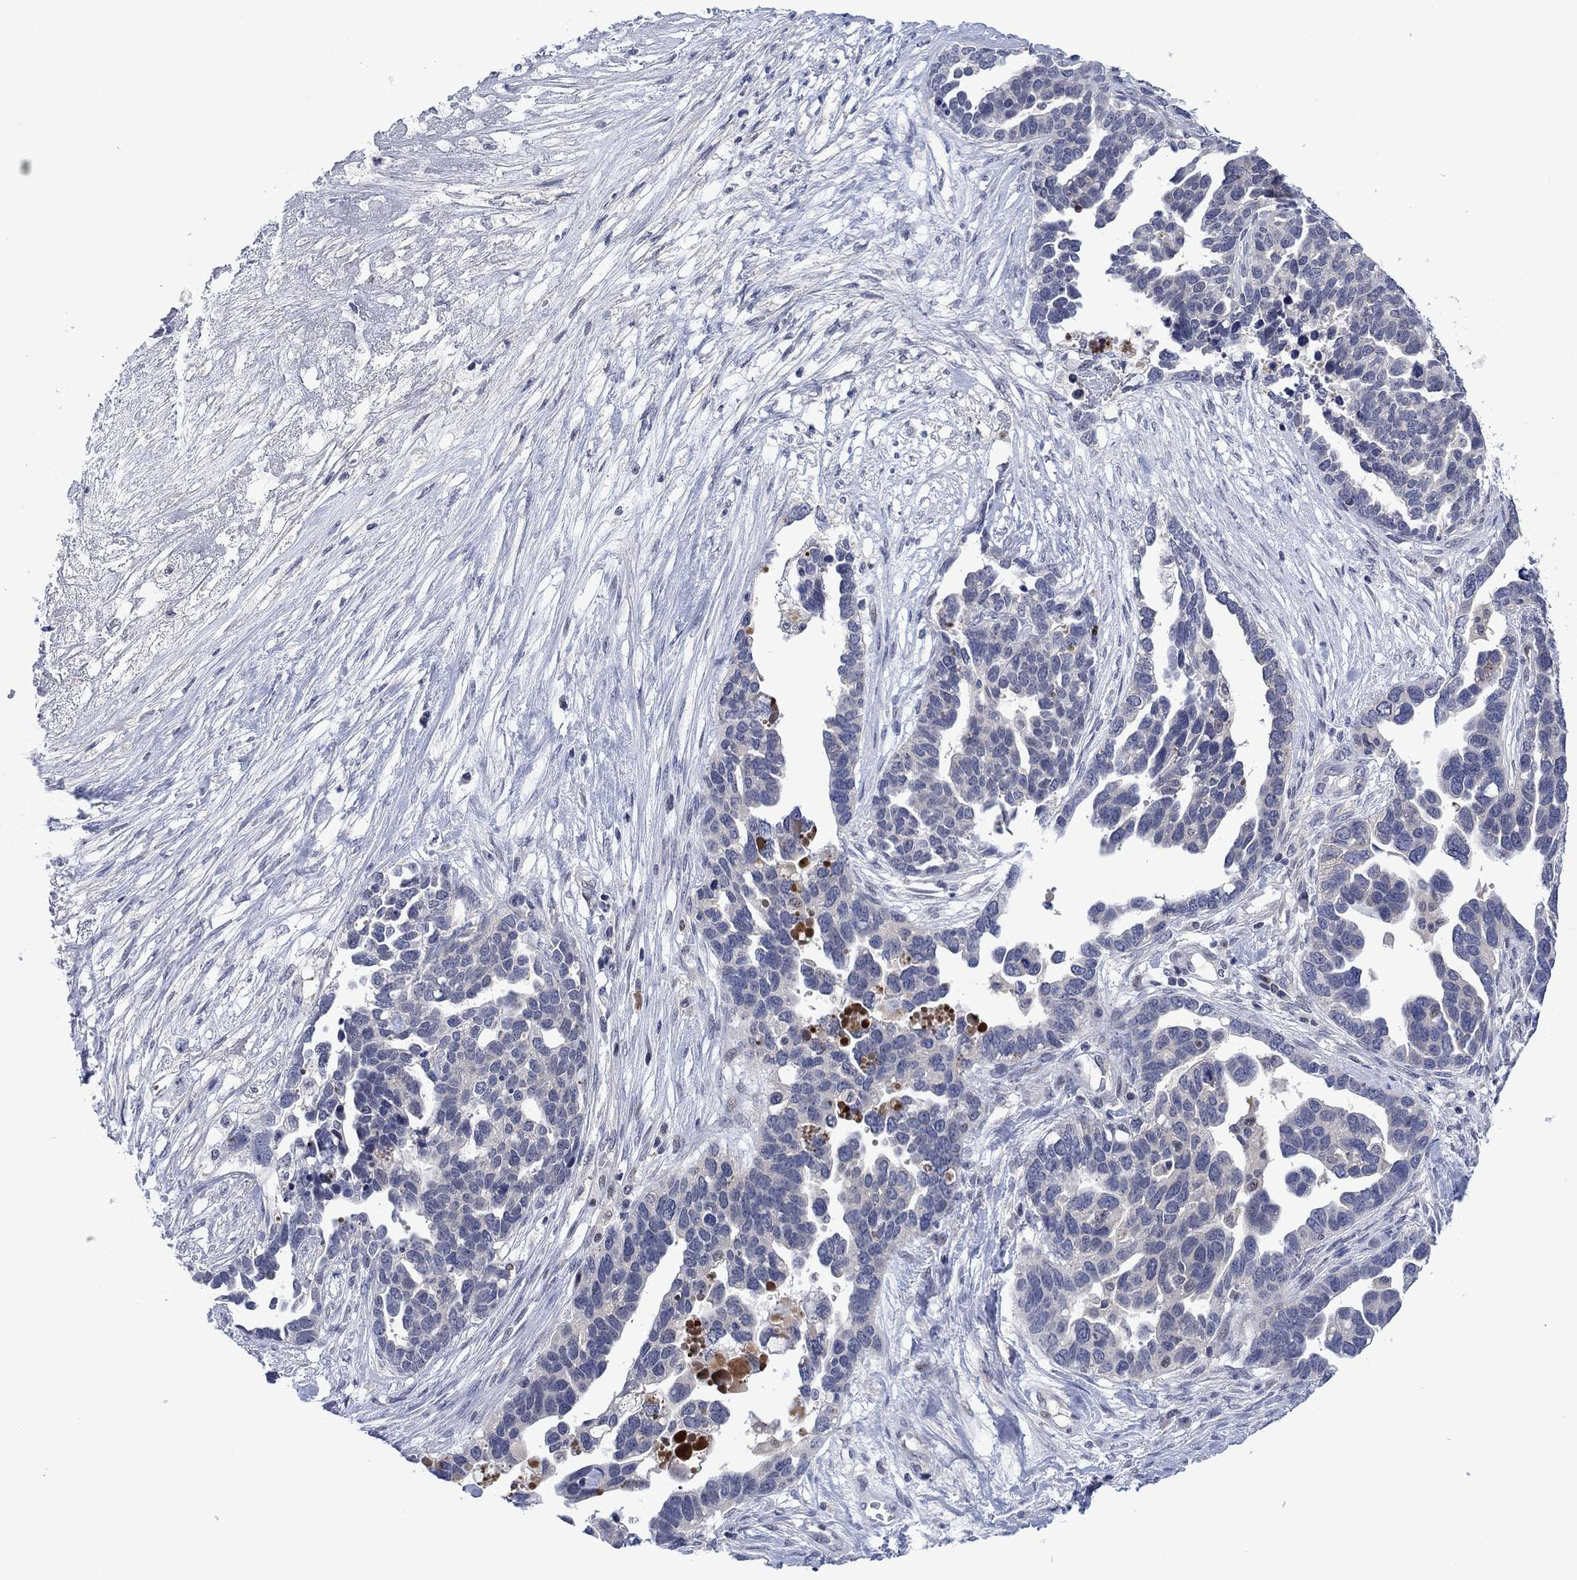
{"staining": {"intensity": "negative", "quantity": "none", "location": "none"}, "tissue": "ovarian cancer", "cell_type": "Tumor cells", "image_type": "cancer", "snomed": [{"axis": "morphology", "description": "Cystadenocarcinoma, serous, NOS"}, {"axis": "topography", "description": "Ovary"}], "caption": "DAB (3,3'-diaminobenzidine) immunohistochemical staining of ovarian serous cystadenocarcinoma reveals no significant expression in tumor cells.", "gene": "AGL", "patient": {"sex": "female", "age": 54}}